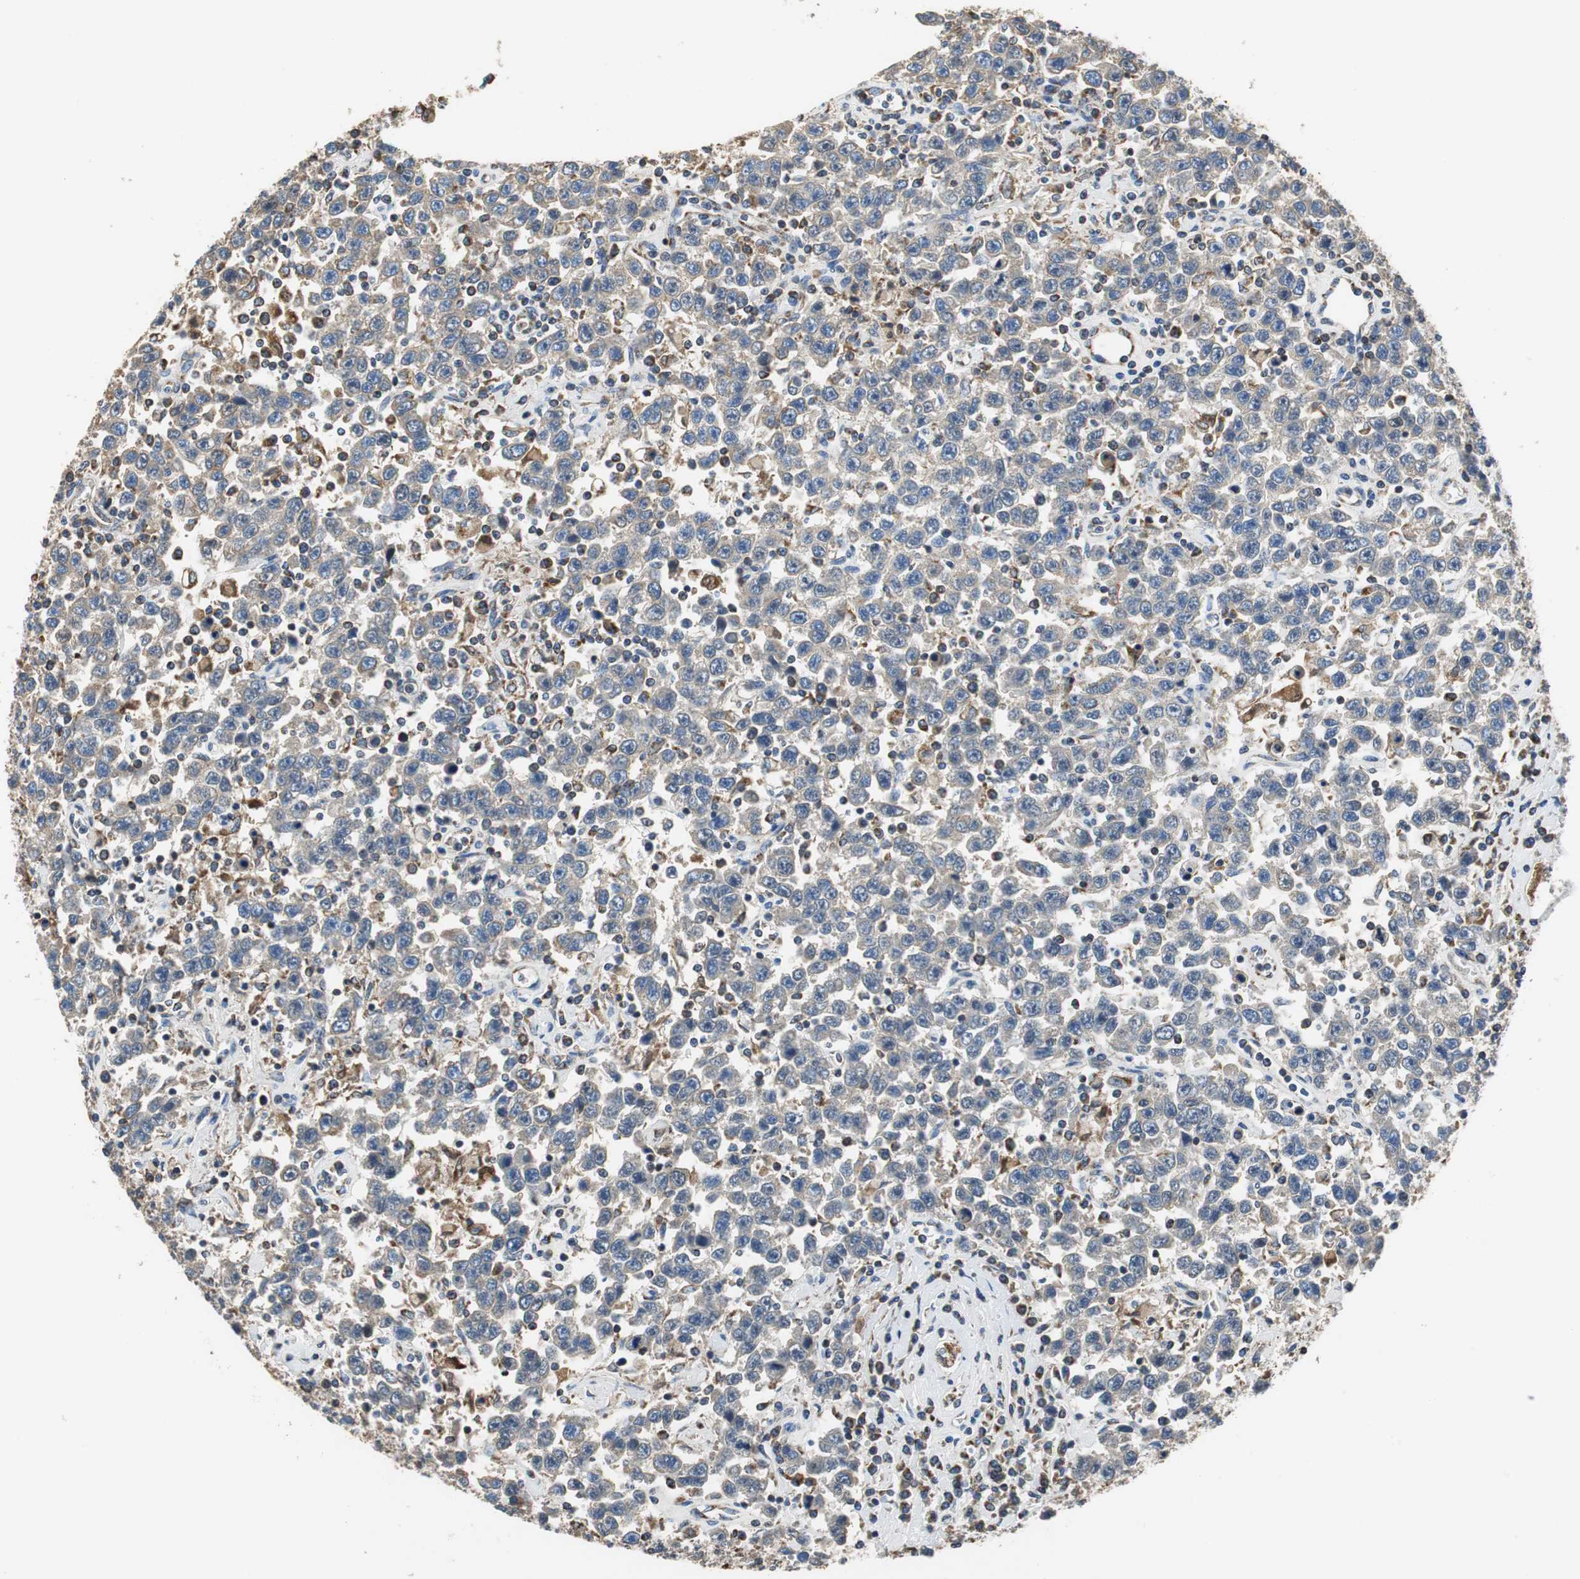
{"staining": {"intensity": "weak", "quantity": ">75%", "location": "cytoplasmic/membranous"}, "tissue": "testis cancer", "cell_type": "Tumor cells", "image_type": "cancer", "snomed": [{"axis": "morphology", "description": "Seminoma, NOS"}, {"axis": "topography", "description": "Testis"}], "caption": "An image showing weak cytoplasmic/membranous staining in about >75% of tumor cells in testis cancer (seminoma), as visualized by brown immunohistochemical staining.", "gene": "GSTK1", "patient": {"sex": "male", "age": 41}}